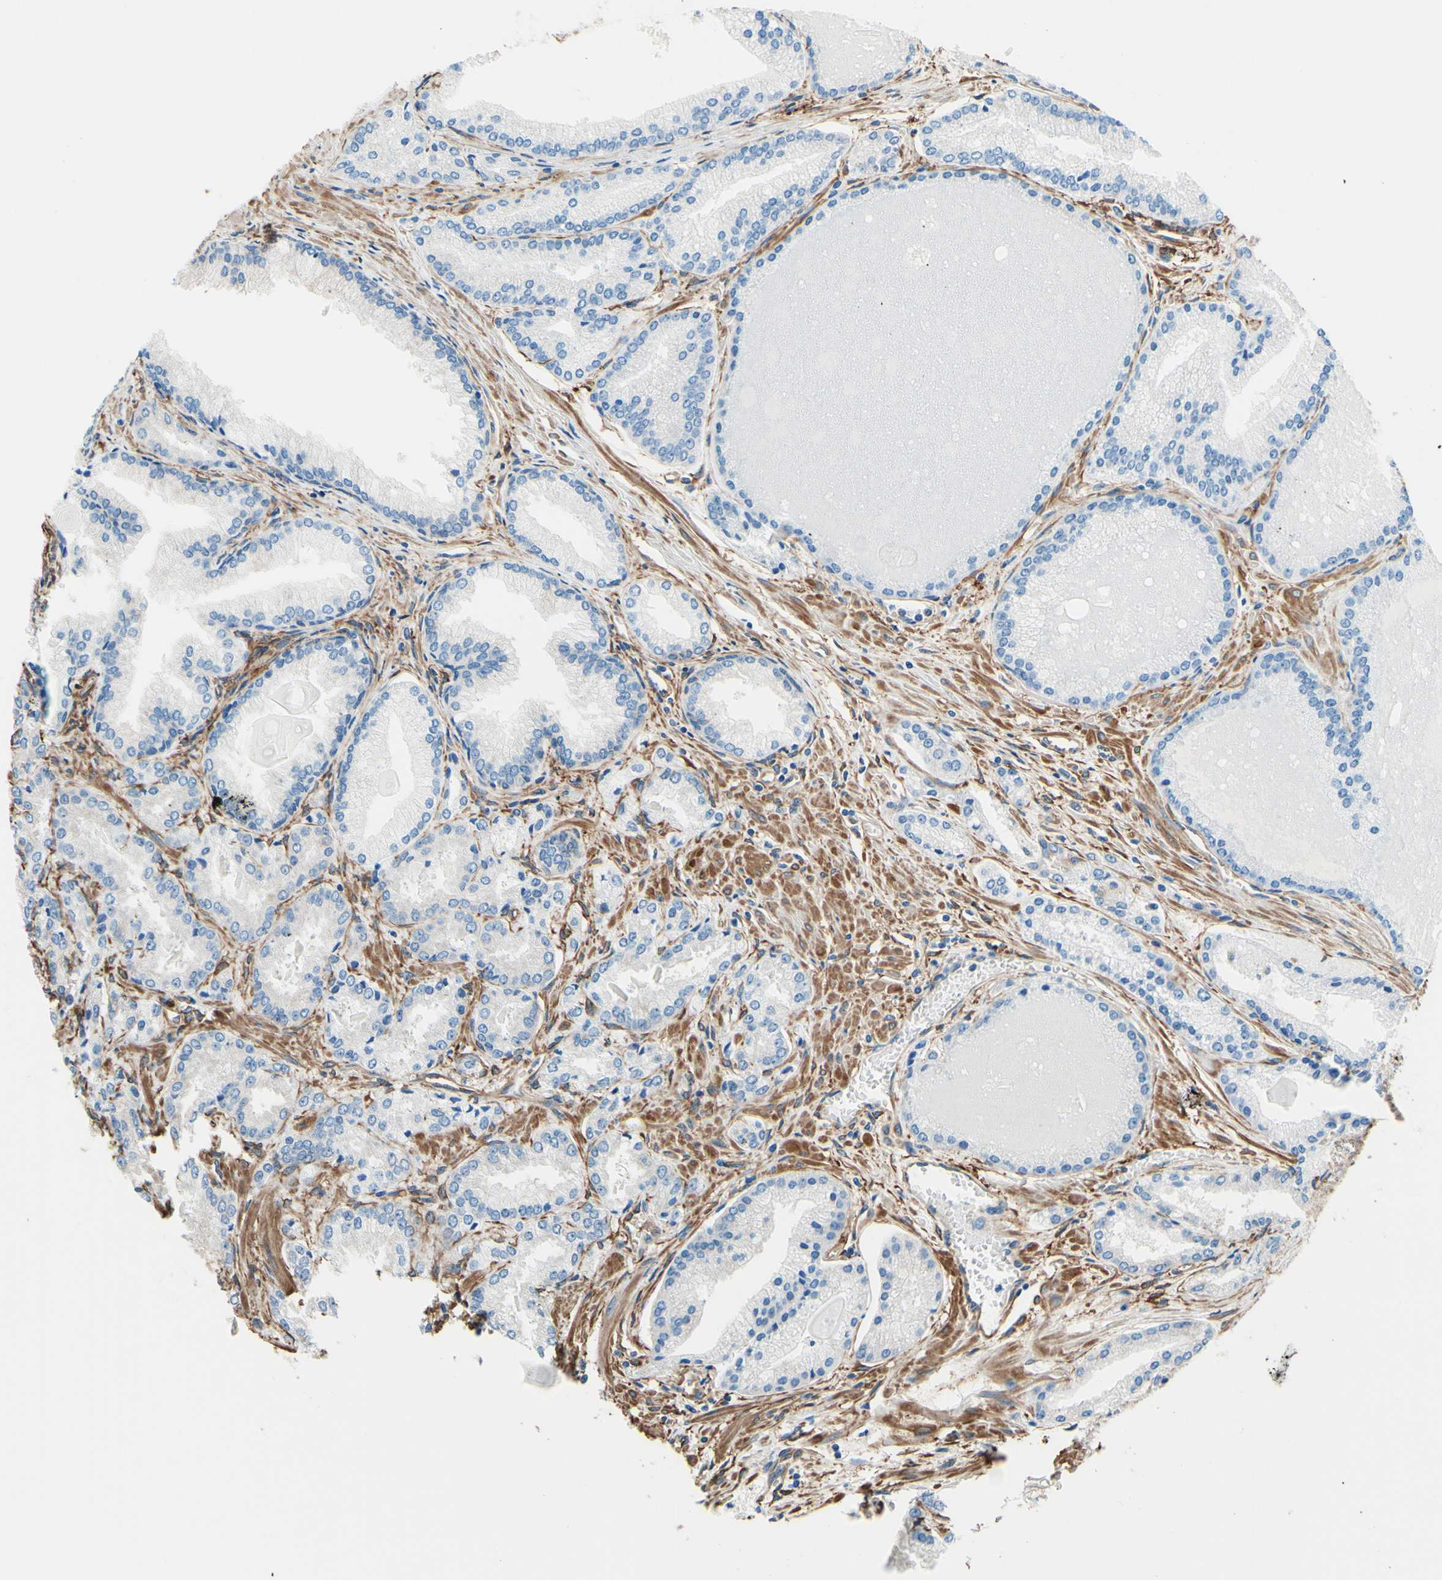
{"staining": {"intensity": "weak", "quantity": "25%-75%", "location": "cytoplasmic/membranous"}, "tissue": "prostate cancer", "cell_type": "Tumor cells", "image_type": "cancer", "snomed": [{"axis": "morphology", "description": "Adenocarcinoma, Low grade"}, {"axis": "topography", "description": "Prostate"}], "caption": "Immunohistochemical staining of human prostate adenocarcinoma (low-grade) displays low levels of weak cytoplasmic/membranous protein expression in about 25%-75% of tumor cells.", "gene": "DPYSL3", "patient": {"sex": "male", "age": 59}}